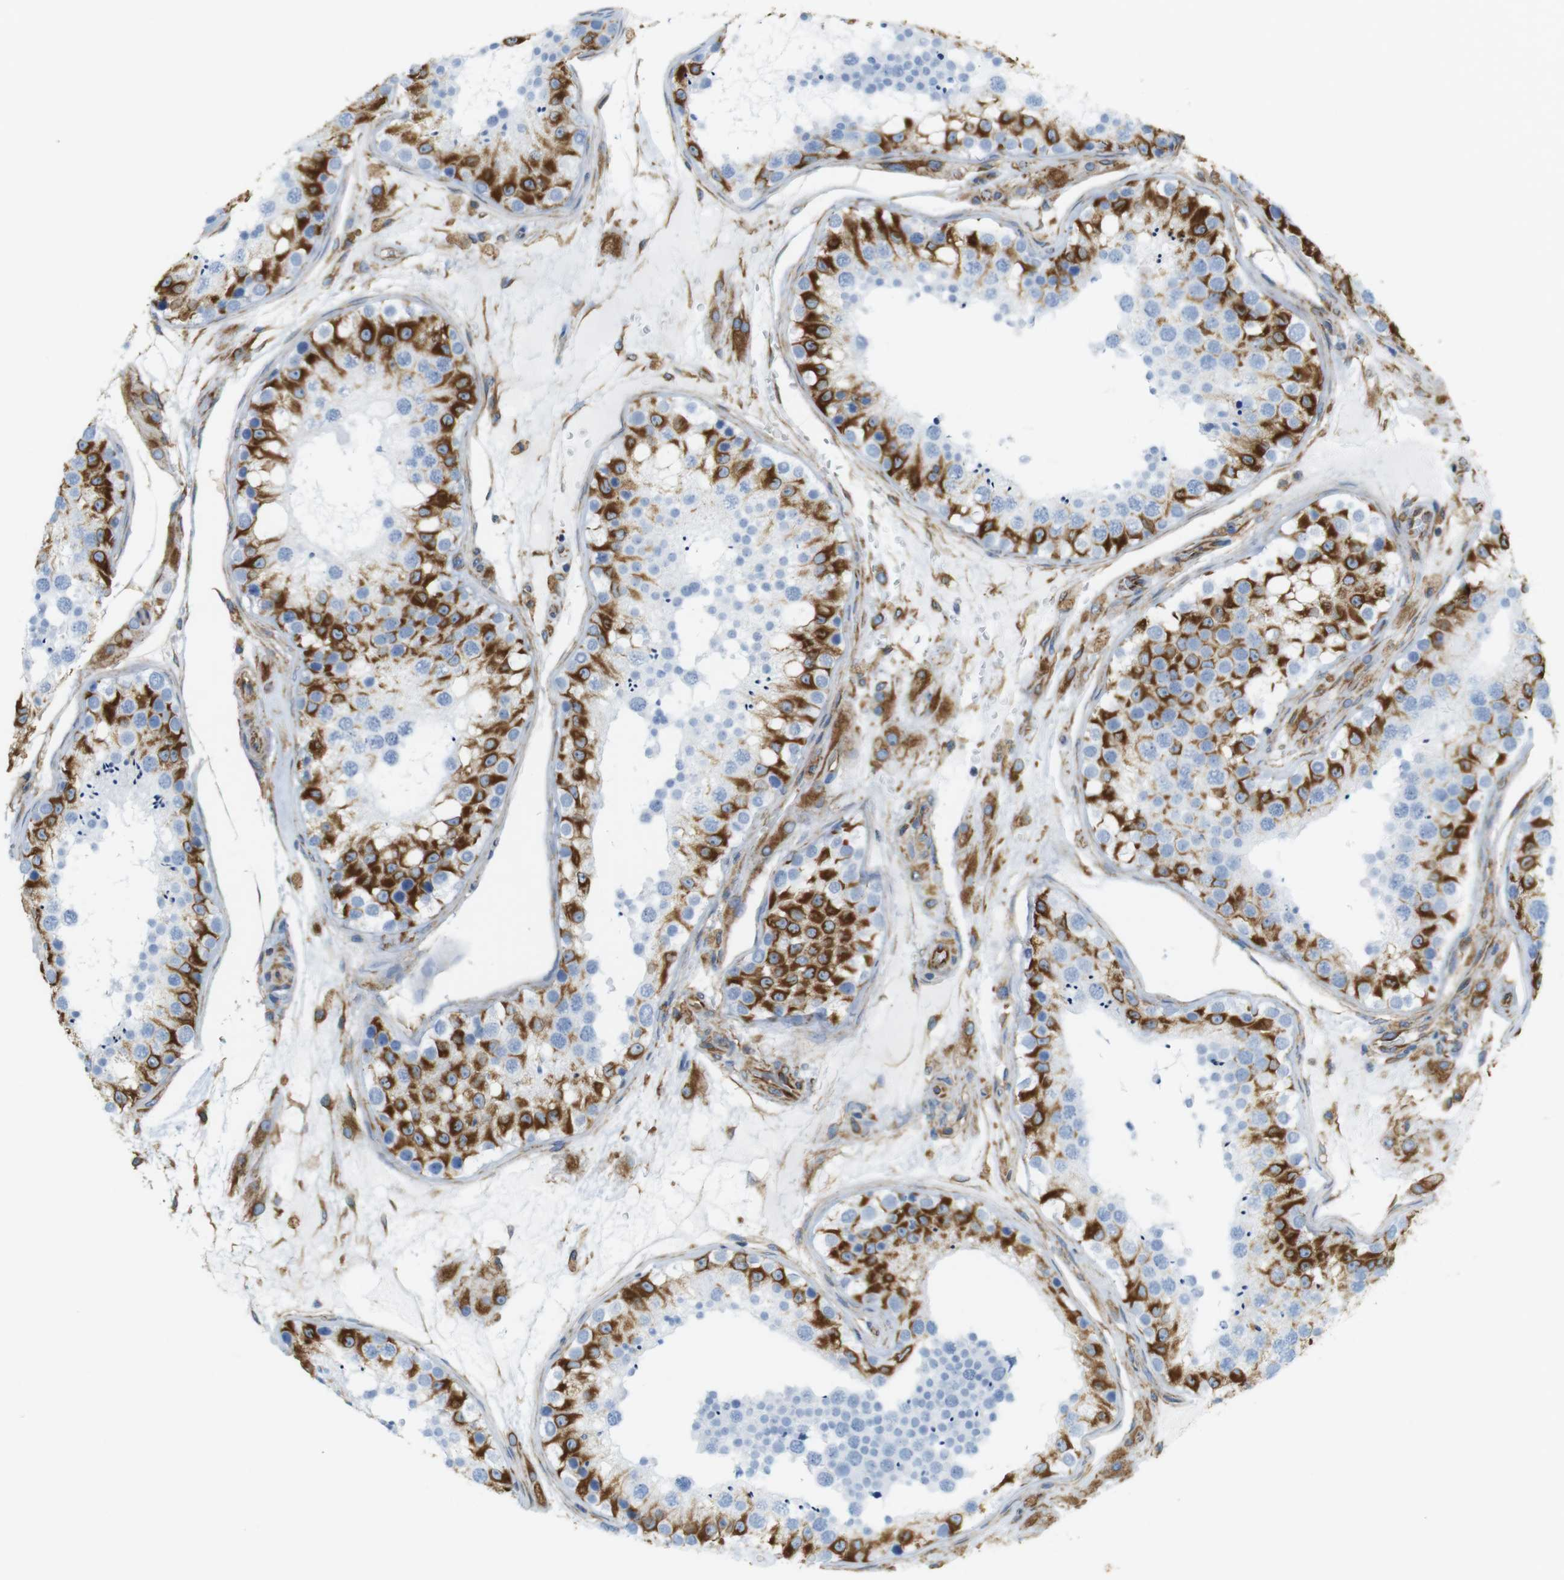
{"staining": {"intensity": "strong", "quantity": "25%-75%", "location": "cytoplasmic/membranous"}, "tissue": "testis", "cell_type": "Cells in seminiferous ducts", "image_type": "normal", "snomed": [{"axis": "morphology", "description": "Normal tissue, NOS"}, {"axis": "topography", "description": "Testis"}], "caption": "Strong cytoplasmic/membranous positivity for a protein is appreciated in about 25%-75% of cells in seminiferous ducts of normal testis using IHC.", "gene": "MS4A10", "patient": {"sex": "male", "age": 26}}